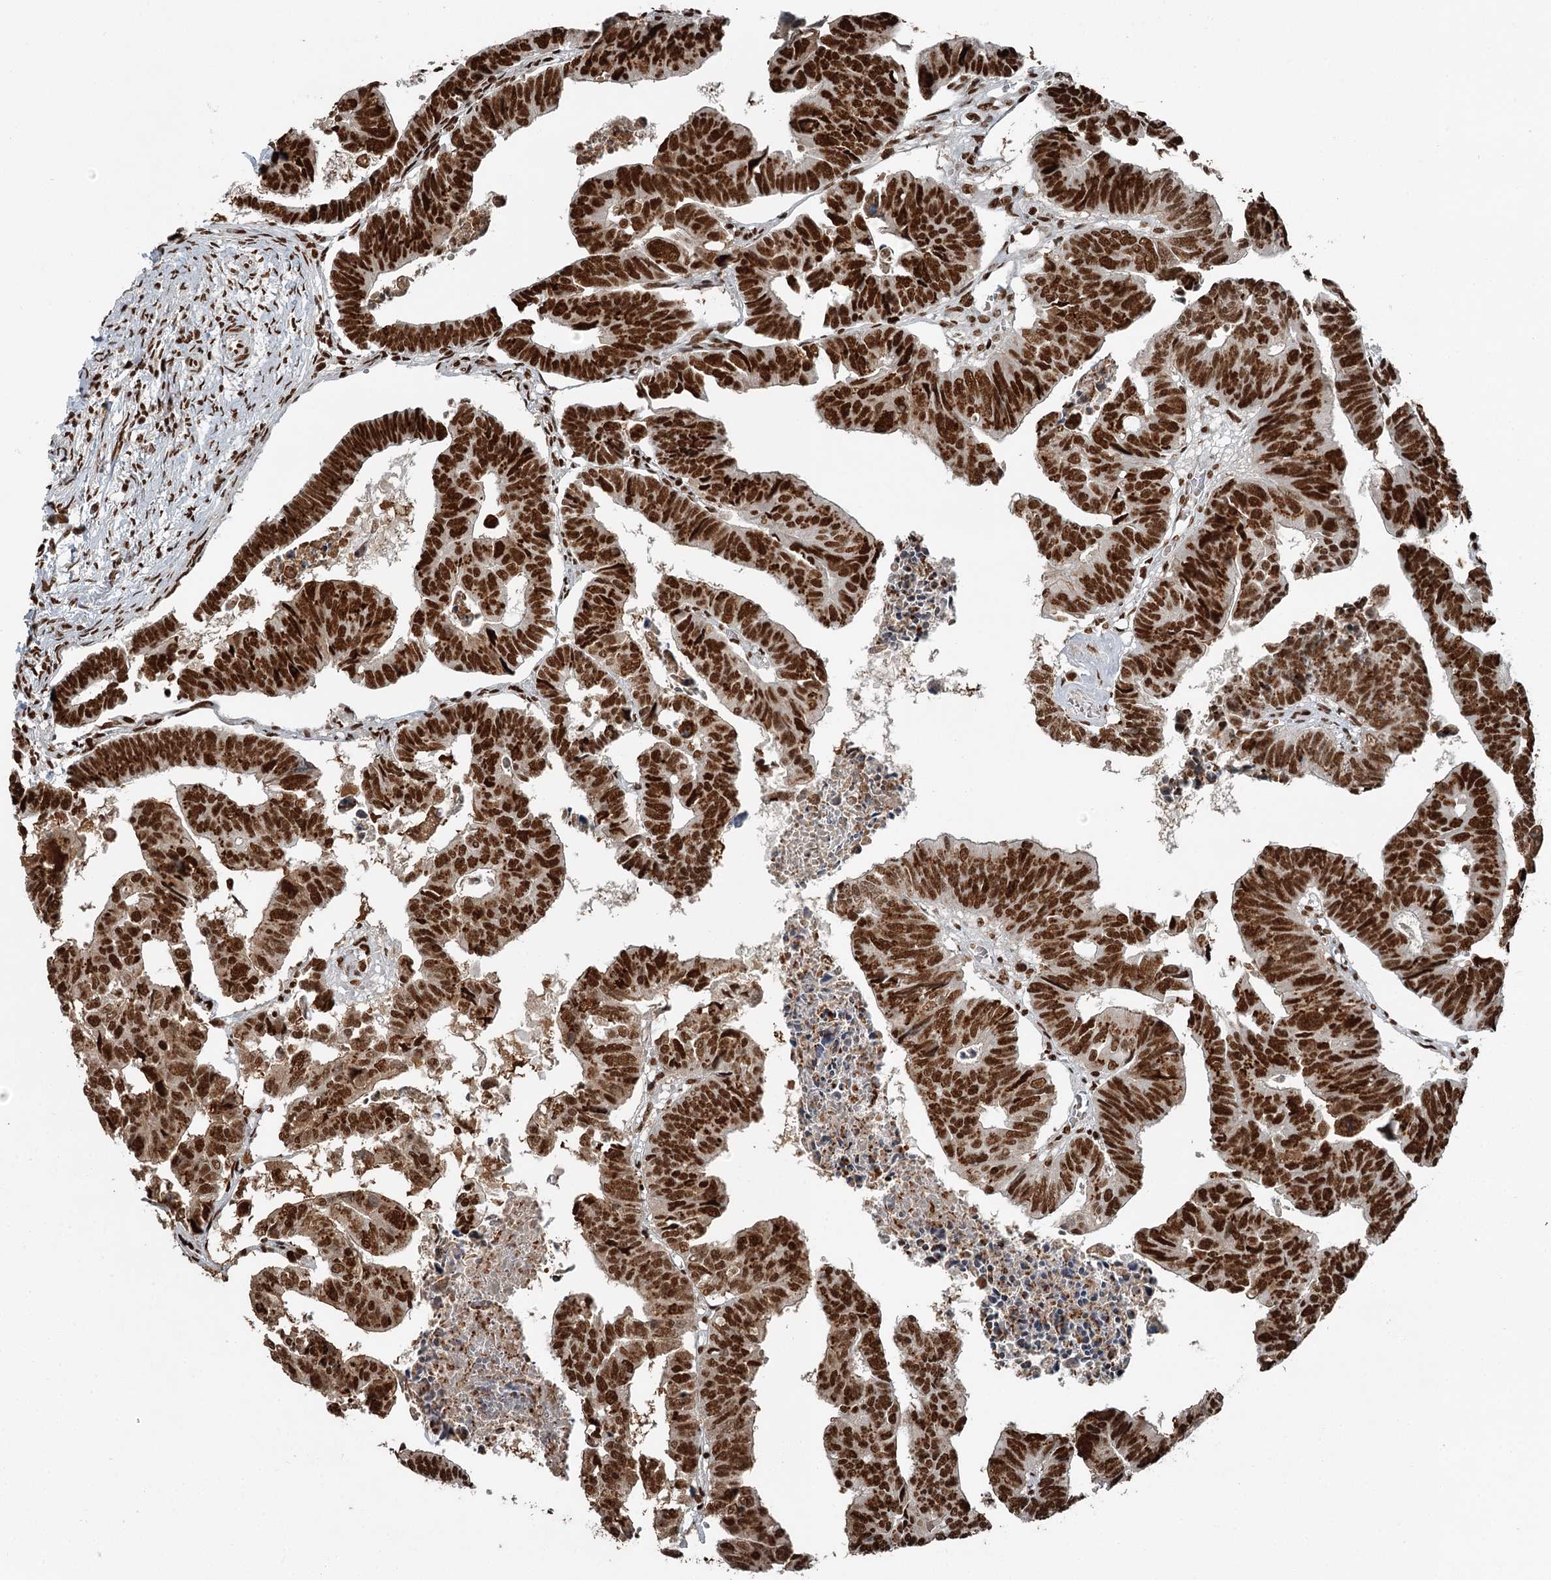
{"staining": {"intensity": "strong", "quantity": ">75%", "location": "nuclear"}, "tissue": "colorectal cancer", "cell_type": "Tumor cells", "image_type": "cancer", "snomed": [{"axis": "morphology", "description": "Adenocarcinoma, NOS"}, {"axis": "topography", "description": "Rectum"}], "caption": "Adenocarcinoma (colorectal) stained with a brown dye displays strong nuclear positive staining in approximately >75% of tumor cells.", "gene": "RBBP7", "patient": {"sex": "female", "age": 65}}